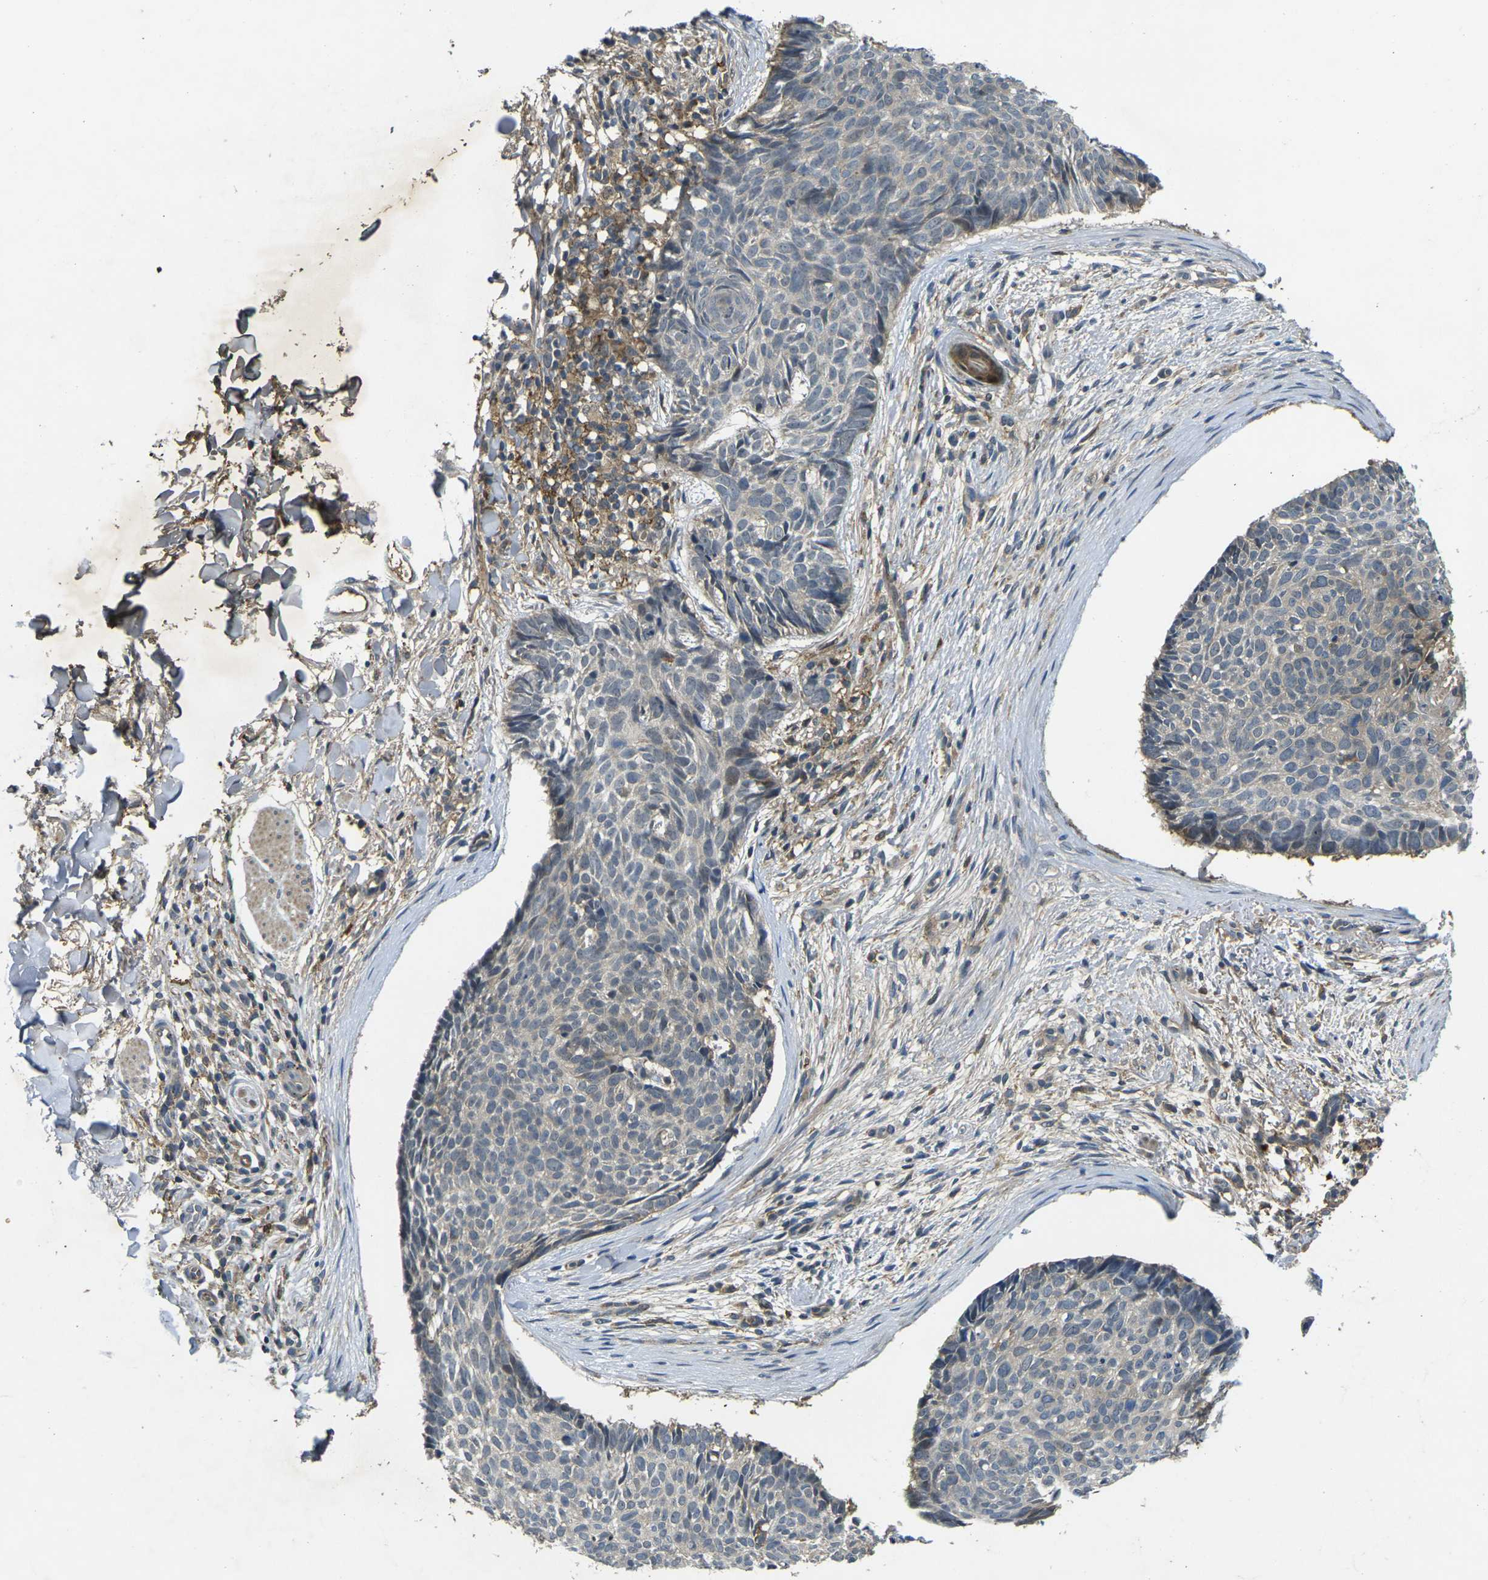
{"staining": {"intensity": "weak", "quantity": "25%-75%", "location": "cytoplasmic/membranous"}, "tissue": "skin cancer", "cell_type": "Tumor cells", "image_type": "cancer", "snomed": [{"axis": "morphology", "description": "Normal tissue, NOS"}, {"axis": "morphology", "description": "Basal cell carcinoma"}, {"axis": "topography", "description": "Skin"}], "caption": "A brown stain shows weak cytoplasmic/membranous expression of a protein in basal cell carcinoma (skin) tumor cells.", "gene": "PIGL", "patient": {"sex": "female", "age": 56}}